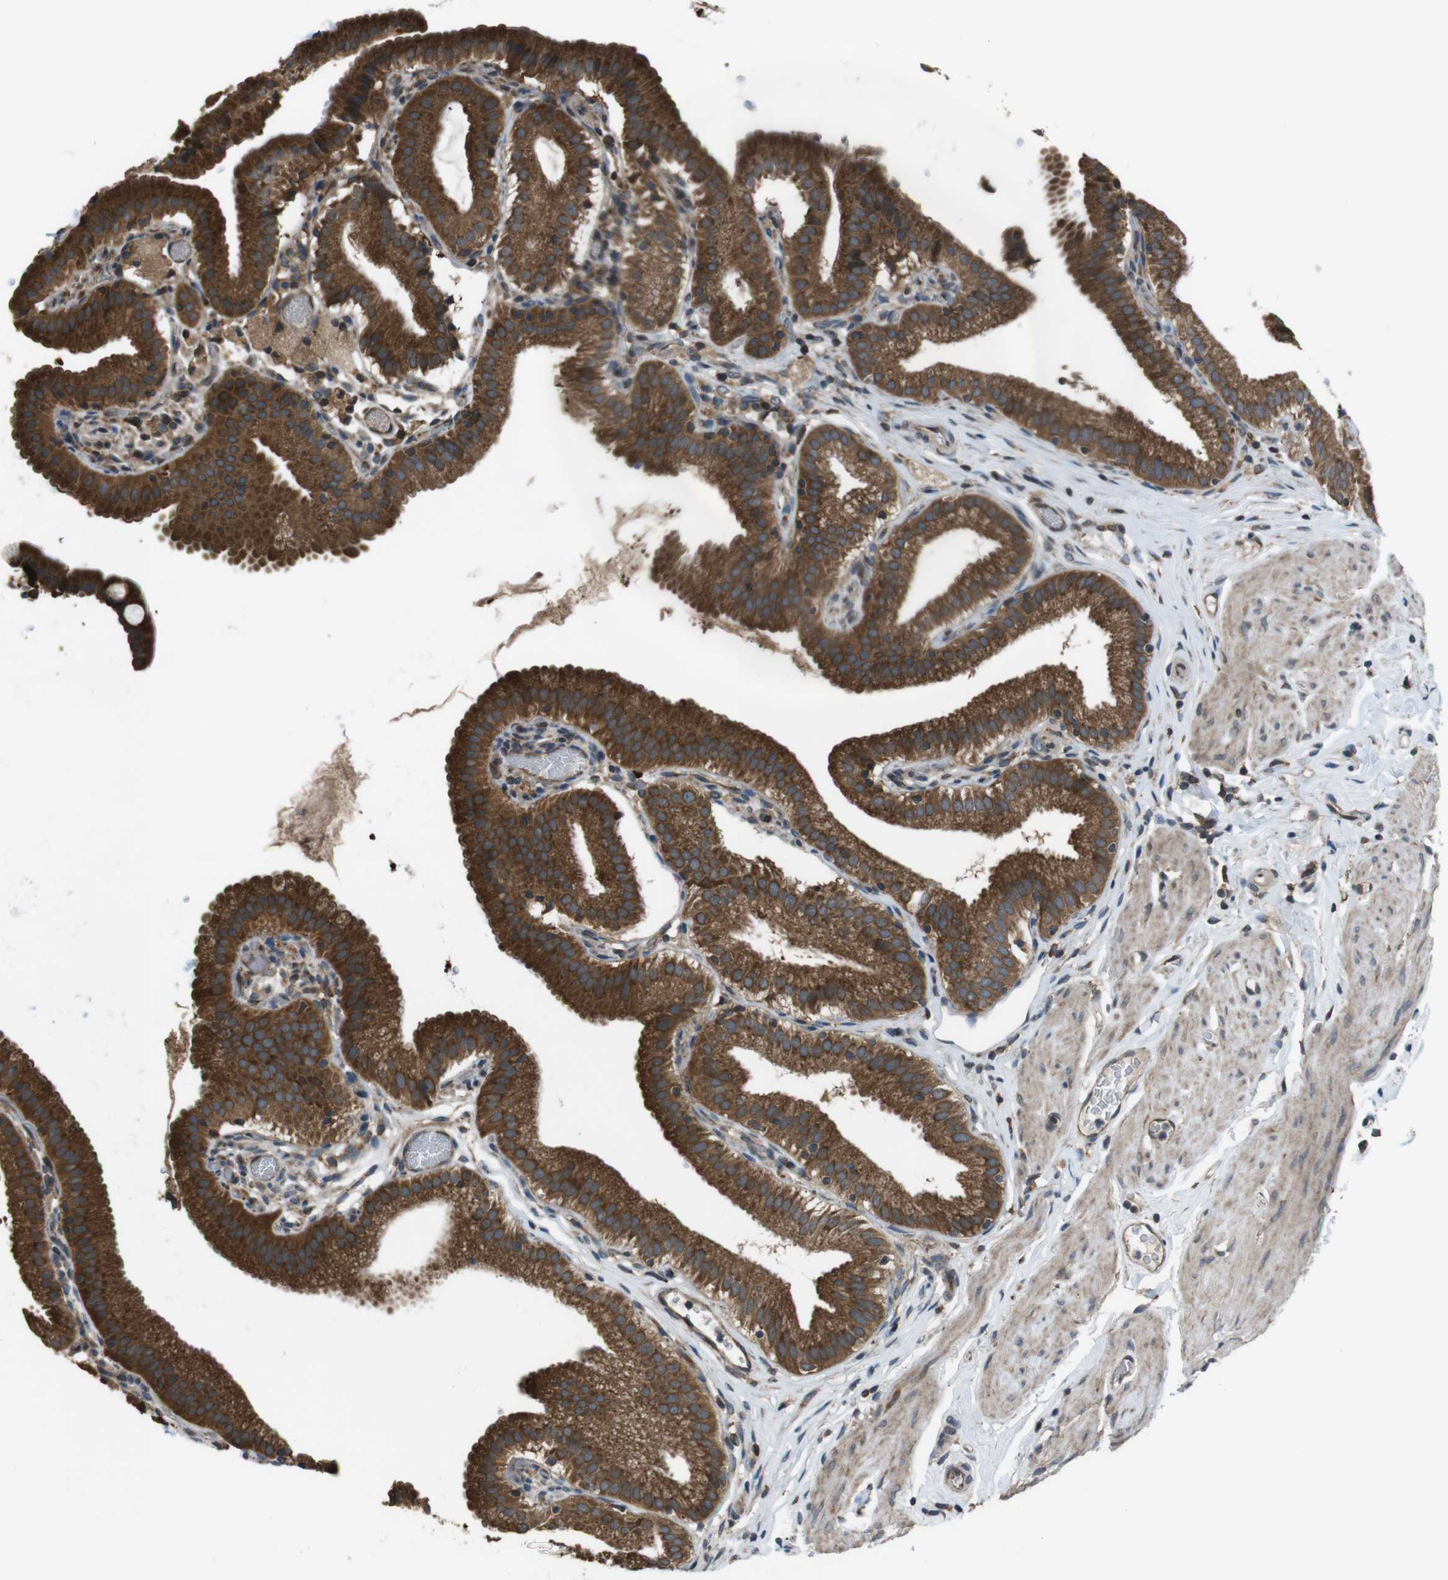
{"staining": {"intensity": "strong", "quantity": ">75%", "location": "cytoplasmic/membranous"}, "tissue": "gallbladder", "cell_type": "Glandular cells", "image_type": "normal", "snomed": [{"axis": "morphology", "description": "Normal tissue, NOS"}, {"axis": "topography", "description": "Gallbladder"}], "caption": "Protein staining shows strong cytoplasmic/membranous positivity in approximately >75% of glandular cells in unremarkable gallbladder.", "gene": "SSR3", "patient": {"sex": "male", "age": 54}}